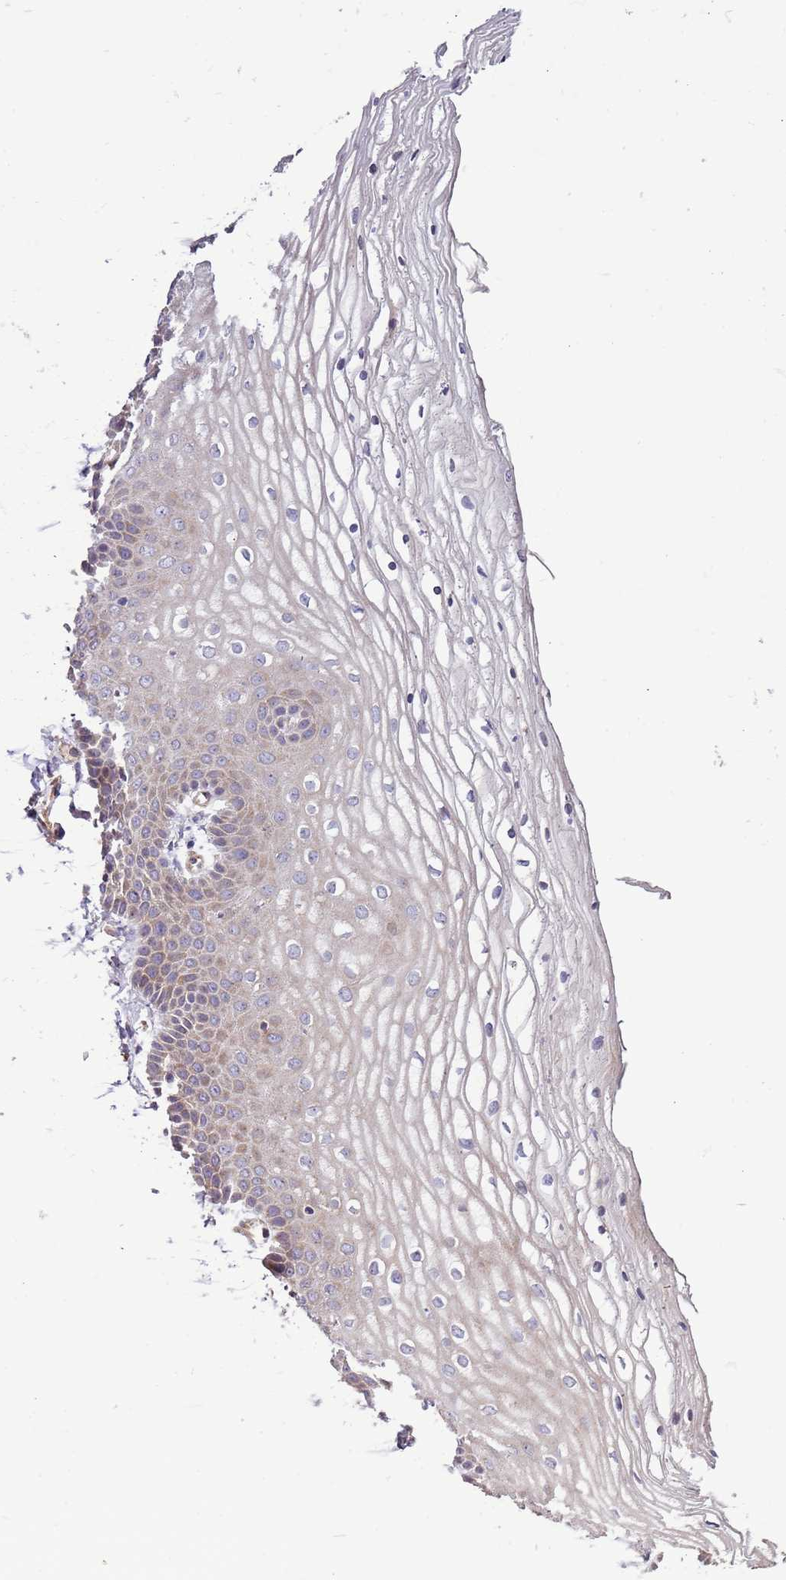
{"staining": {"intensity": "weak", "quantity": "25%-75%", "location": "cytoplasmic/membranous"}, "tissue": "vagina", "cell_type": "Squamous epithelial cells", "image_type": "normal", "snomed": [{"axis": "morphology", "description": "Normal tissue, NOS"}, {"axis": "topography", "description": "Vagina"}], "caption": "A high-resolution photomicrograph shows immunohistochemistry staining of benign vagina, which shows weak cytoplasmic/membranous positivity in about 25%-75% of squamous epithelial cells.", "gene": "LAMB4", "patient": {"sex": "female", "age": 68}}